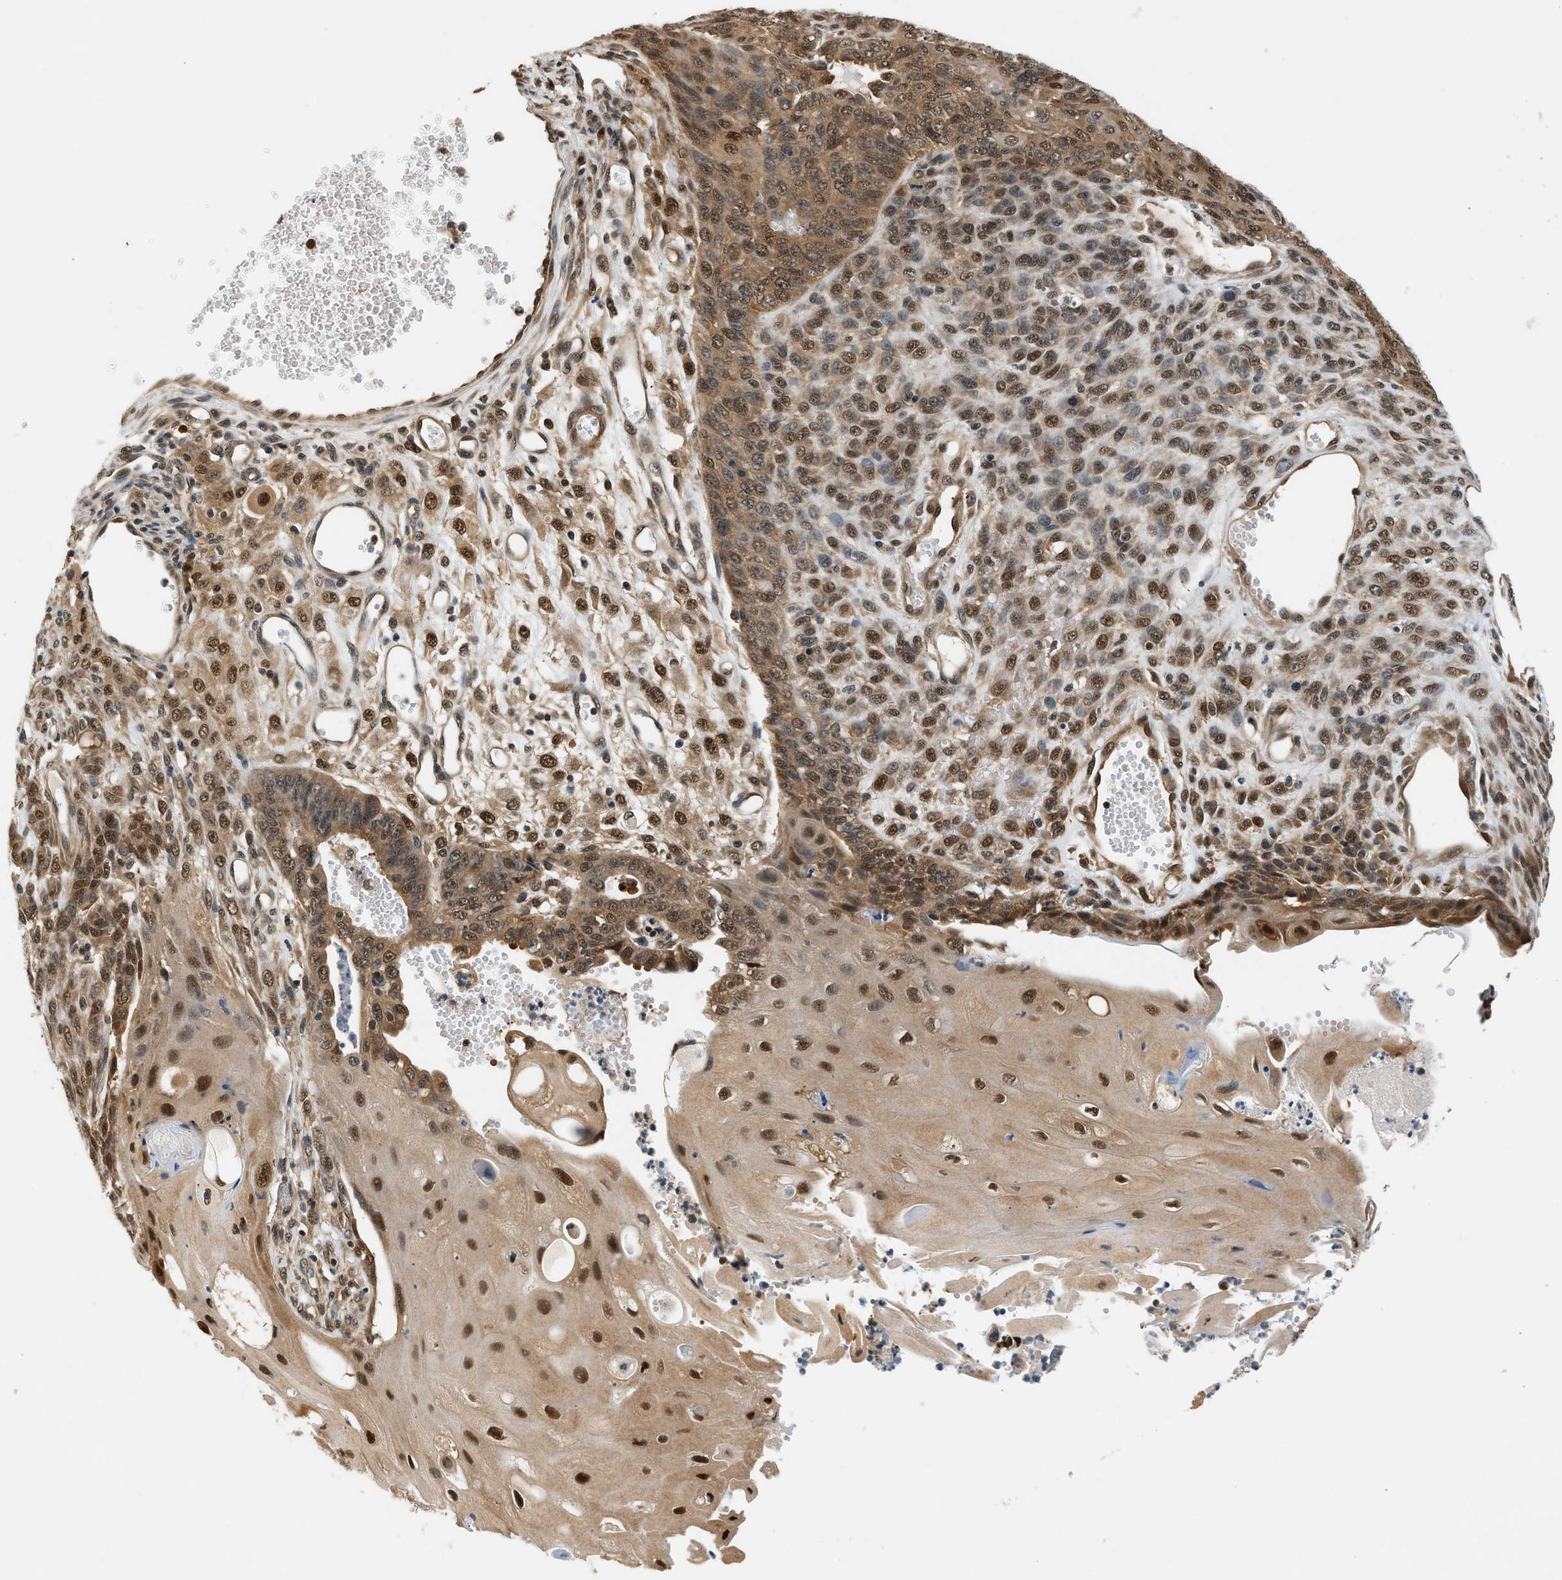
{"staining": {"intensity": "strong", "quantity": ">75%", "location": "cytoplasmic/membranous,nuclear"}, "tissue": "endometrial cancer", "cell_type": "Tumor cells", "image_type": "cancer", "snomed": [{"axis": "morphology", "description": "Adenocarcinoma, NOS"}, {"axis": "topography", "description": "Endometrium"}], "caption": "Endometrial cancer tissue displays strong cytoplasmic/membranous and nuclear positivity in about >75% of tumor cells, visualized by immunohistochemistry. (DAB = brown stain, brightfield microscopy at high magnification).", "gene": "PSMD3", "patient": {"sex": "female", "age": 32}}